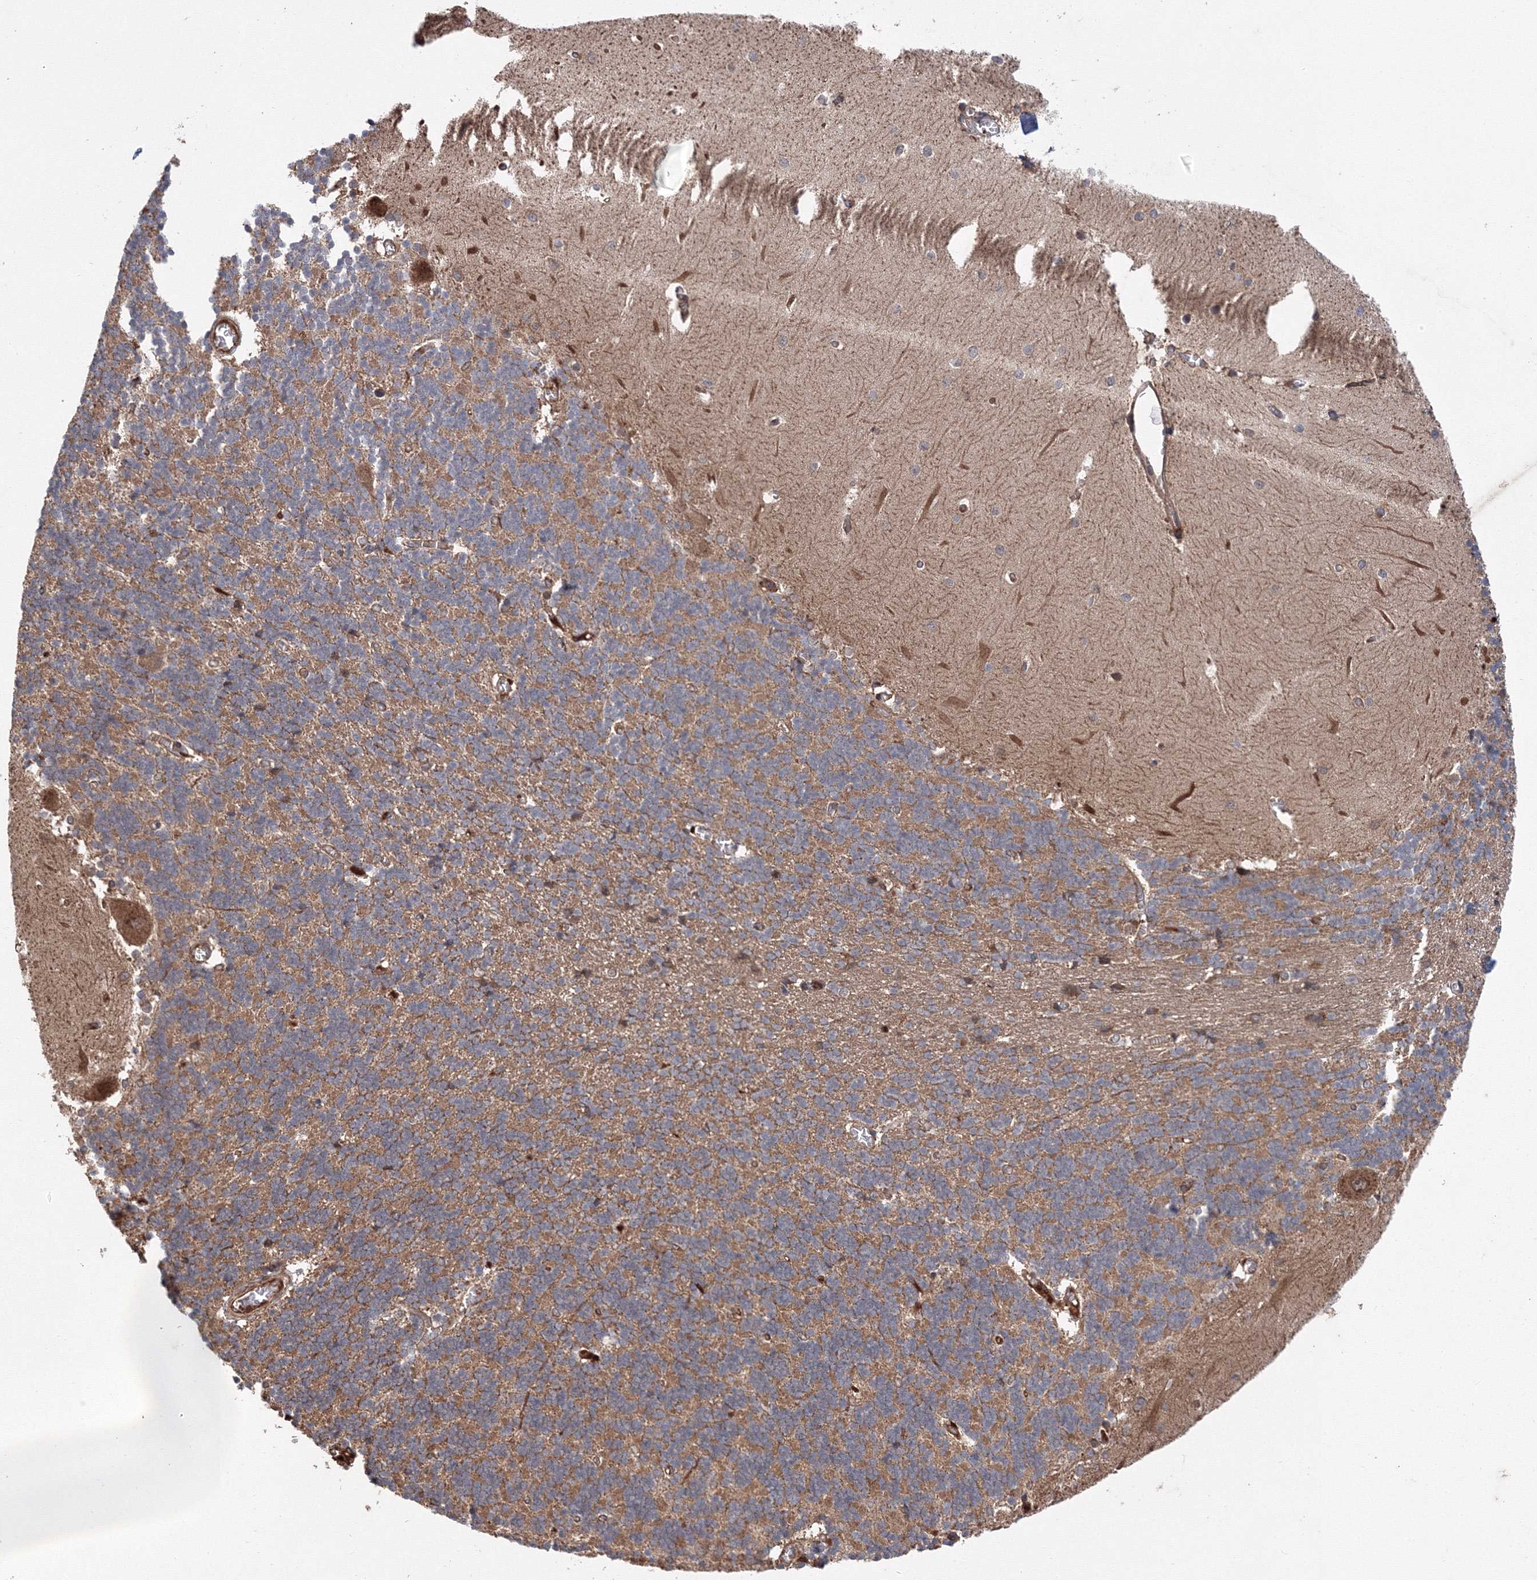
{"staining": {"intensity": "moderate", "quantity": "25%-75%", "location": "cytoplasmic/membranous"}, "tissue": "cerebellum", "cell_type": "Cells in granular layer", "image_type": "normal", "snomed": [{"axis": "morphology", "description": "Normal tissue, NOS"}, {"axis": "topography", "description": "Cerebellum"}], "caption": "Moderate cytoplasmic/membranous staining is identified in about 25%-75% of cells in granular layer in benign cerebellum. The protein is stained brown, and the nuclei are stained in blue (DAB IHC with brightfield microscopy, high magnification).", "gene": "ATG3", "patient": {"sex": "male", "age": 37}}